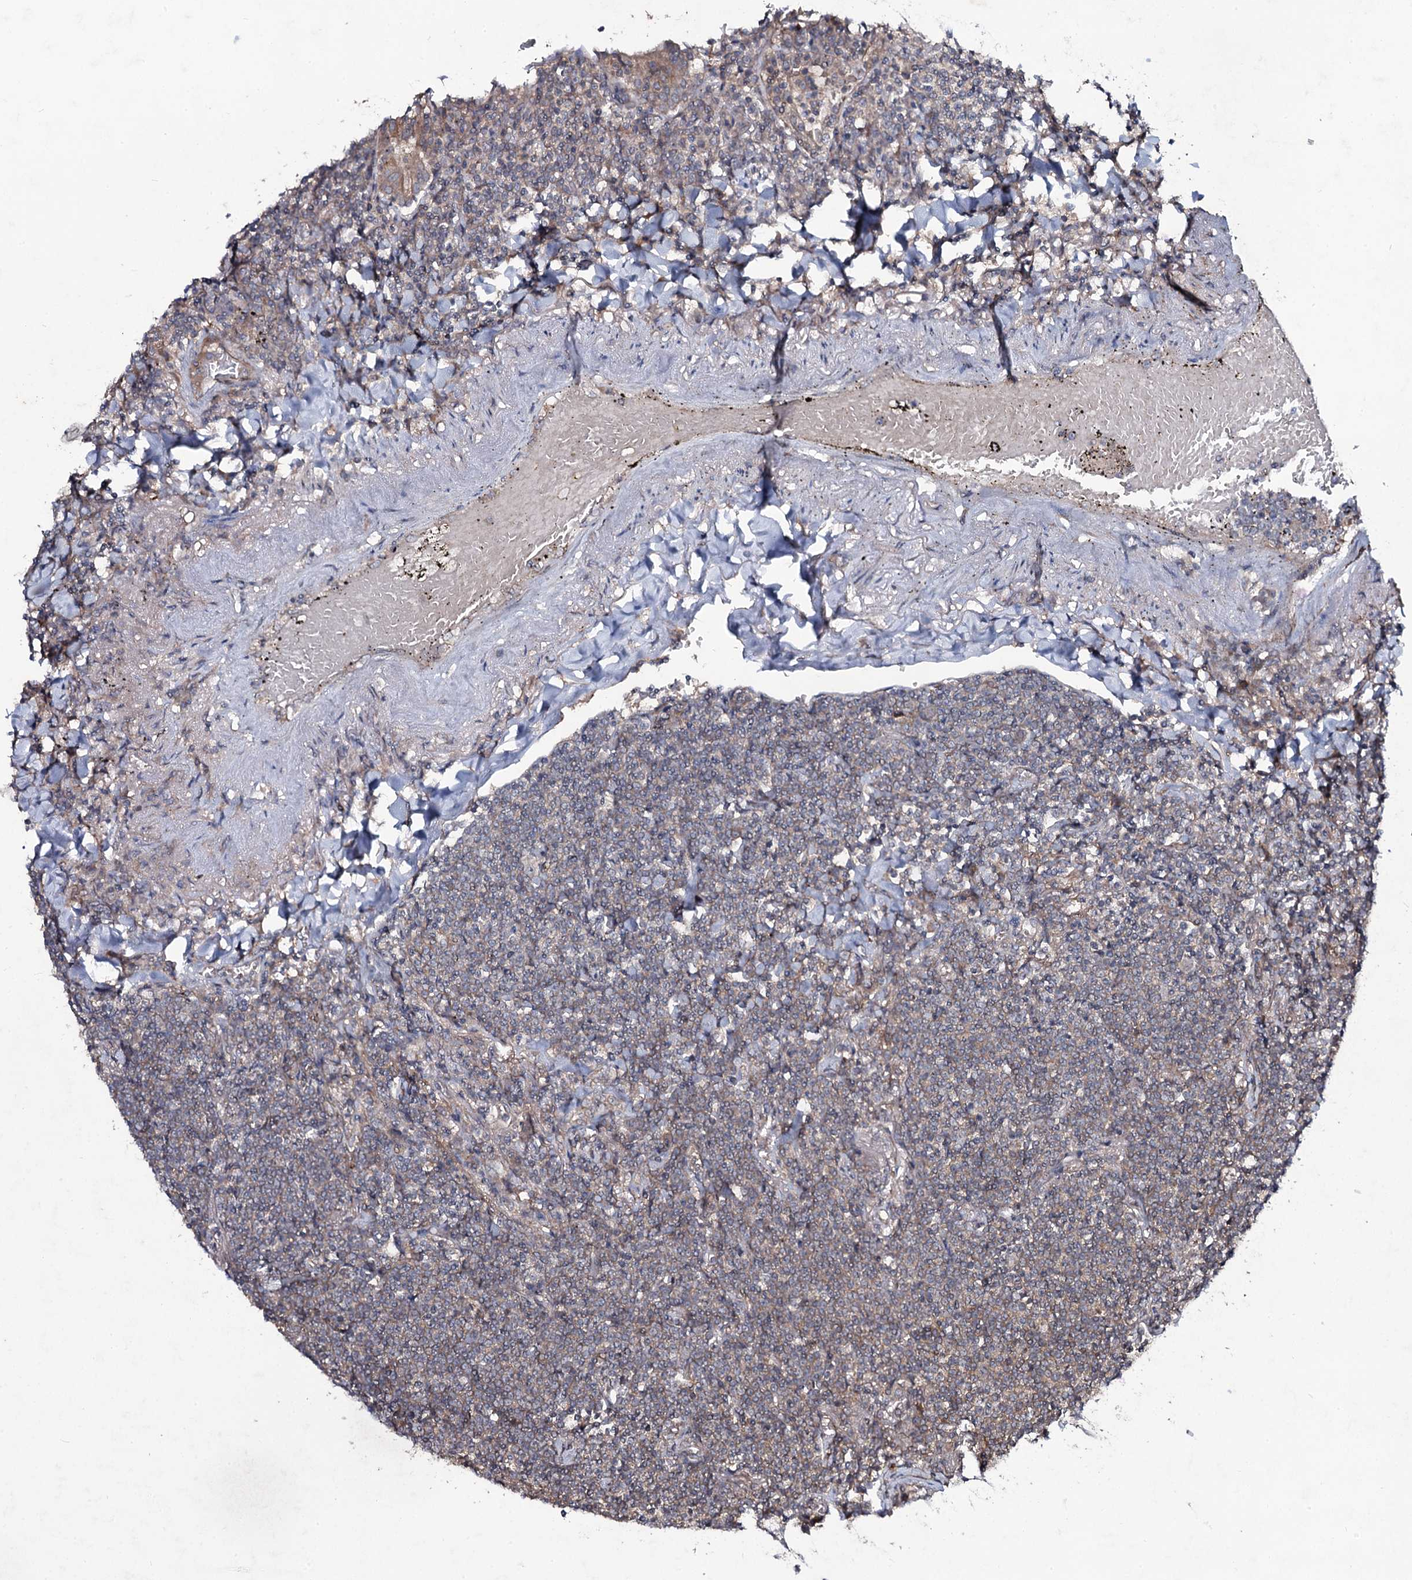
{"staining": {"intensity": "weak", "quantity": "25%-75%", "location": "cytoplasmic/membranous"}, "tissue": "lymphoma", "cell_type": "Tumor cells", "image_type": "cancer", "snomed": [{"axis": "morphology", "description": "Malignant lymphoma, non-Hodgkin's type, Low grade"}, {"axis": "topography", "description": "Lung"}], "caption": "The immunohistochemical stain highlights weak cytoplasmic/membranous expression in tumor cells of lymphoma tissue. The staining was performed using DAB, with brown indicating positive protein expression. Nuclei are stained blue with hematoxylin.", "gene": "SNAP23", "patient": {"sex": "female", "age": 71}}